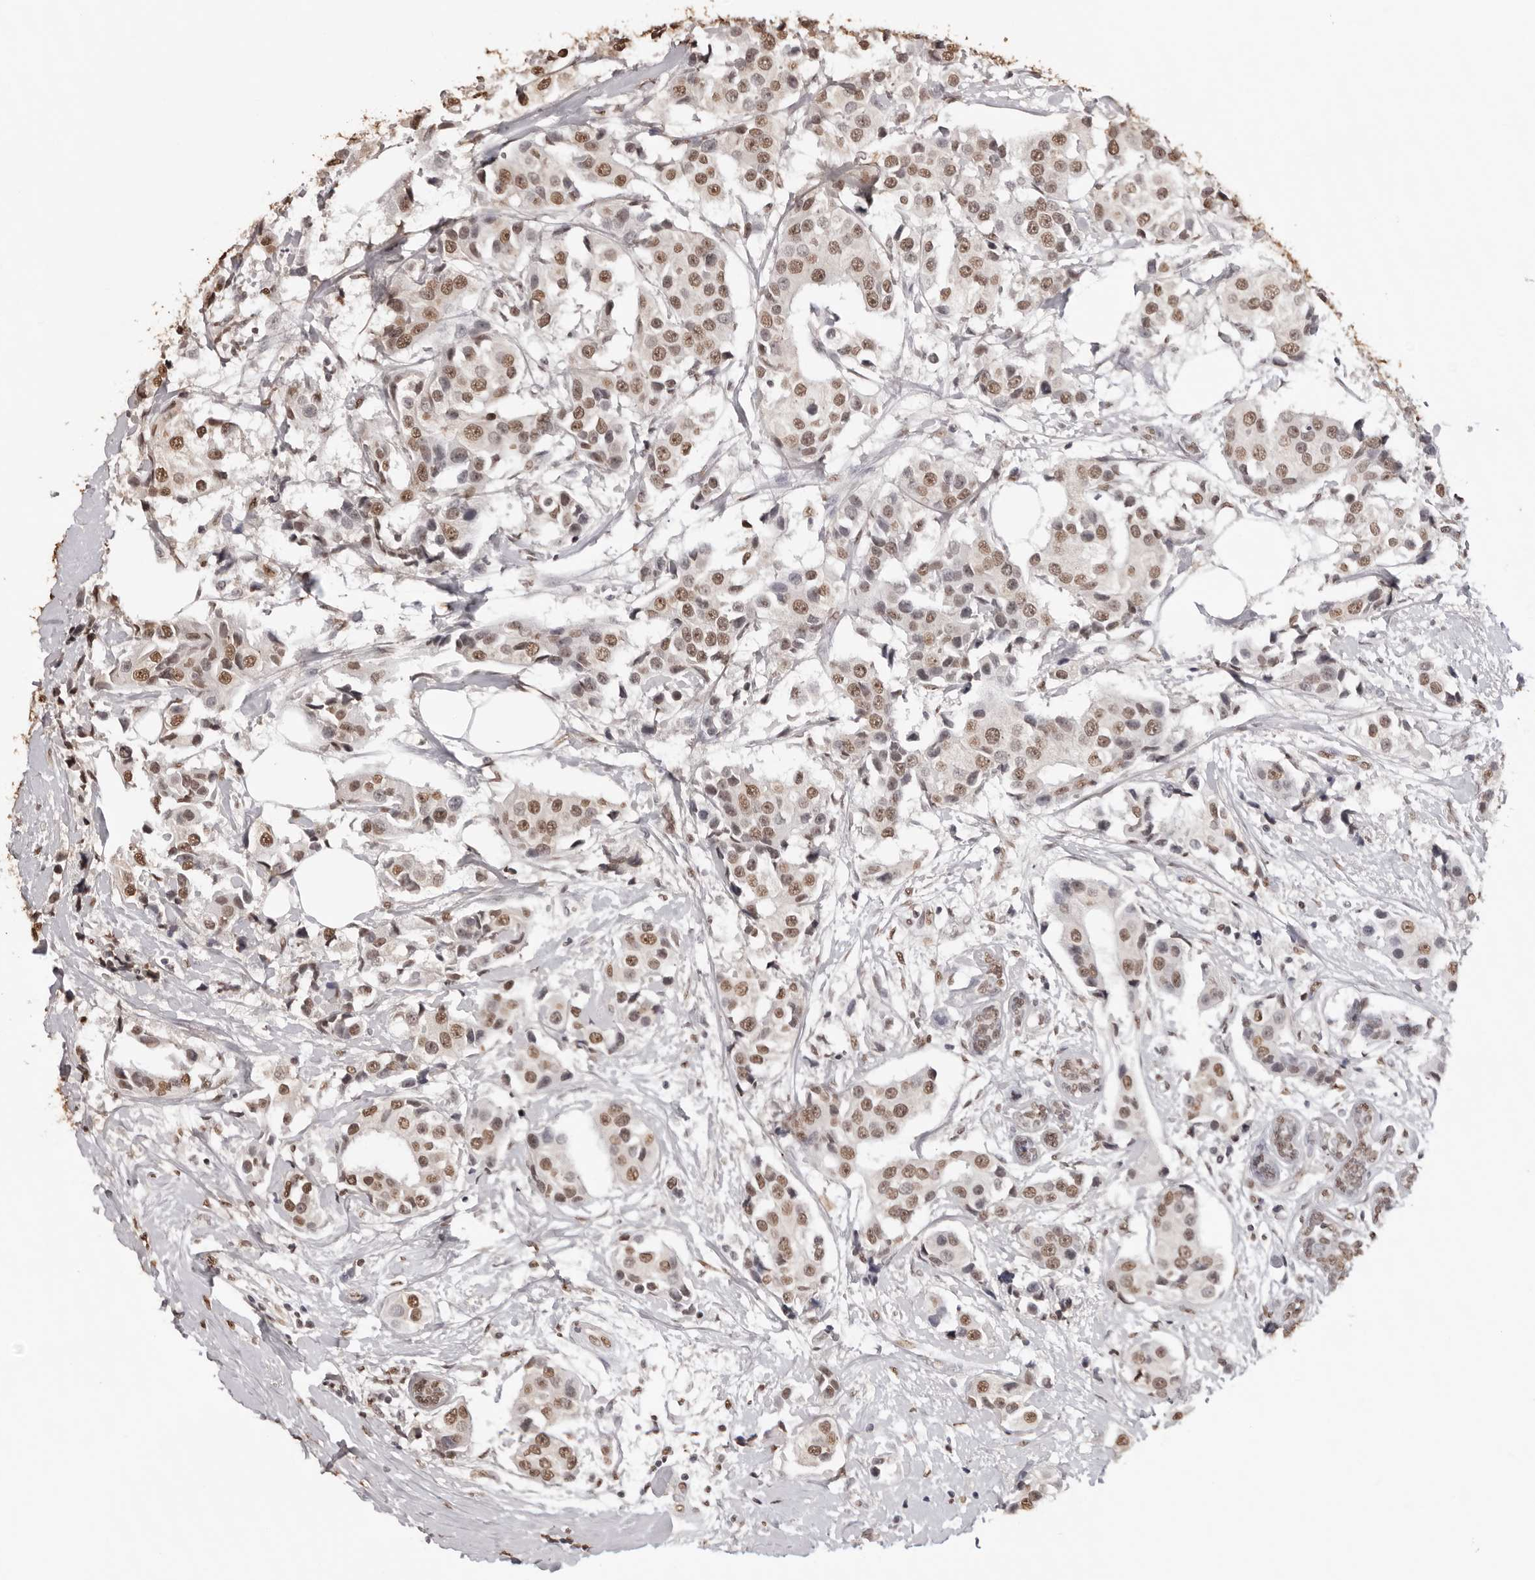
{"staining": {"intensity": "moderate", "quantity": ">75%", "location": "nuclear"}, "tissue": "breast cancer", "cell_type": "Tumor cells", "image_type": "cancer", "snomed": [{"axis": "morphology", "description": "Normal tissue, NOS"}, {"axis": "morphology", "description": "Duct carcinoma"}, {"axis": "topography", "description": "Breast"}], "caption": "Breast intraductal carcinoma stained with immunohistochemistry demonstrates moderate nuclear positivity in about >75% of tumor cells.", "gene": "OLIG3", "patient": {"sex": "female", "age": 39}}